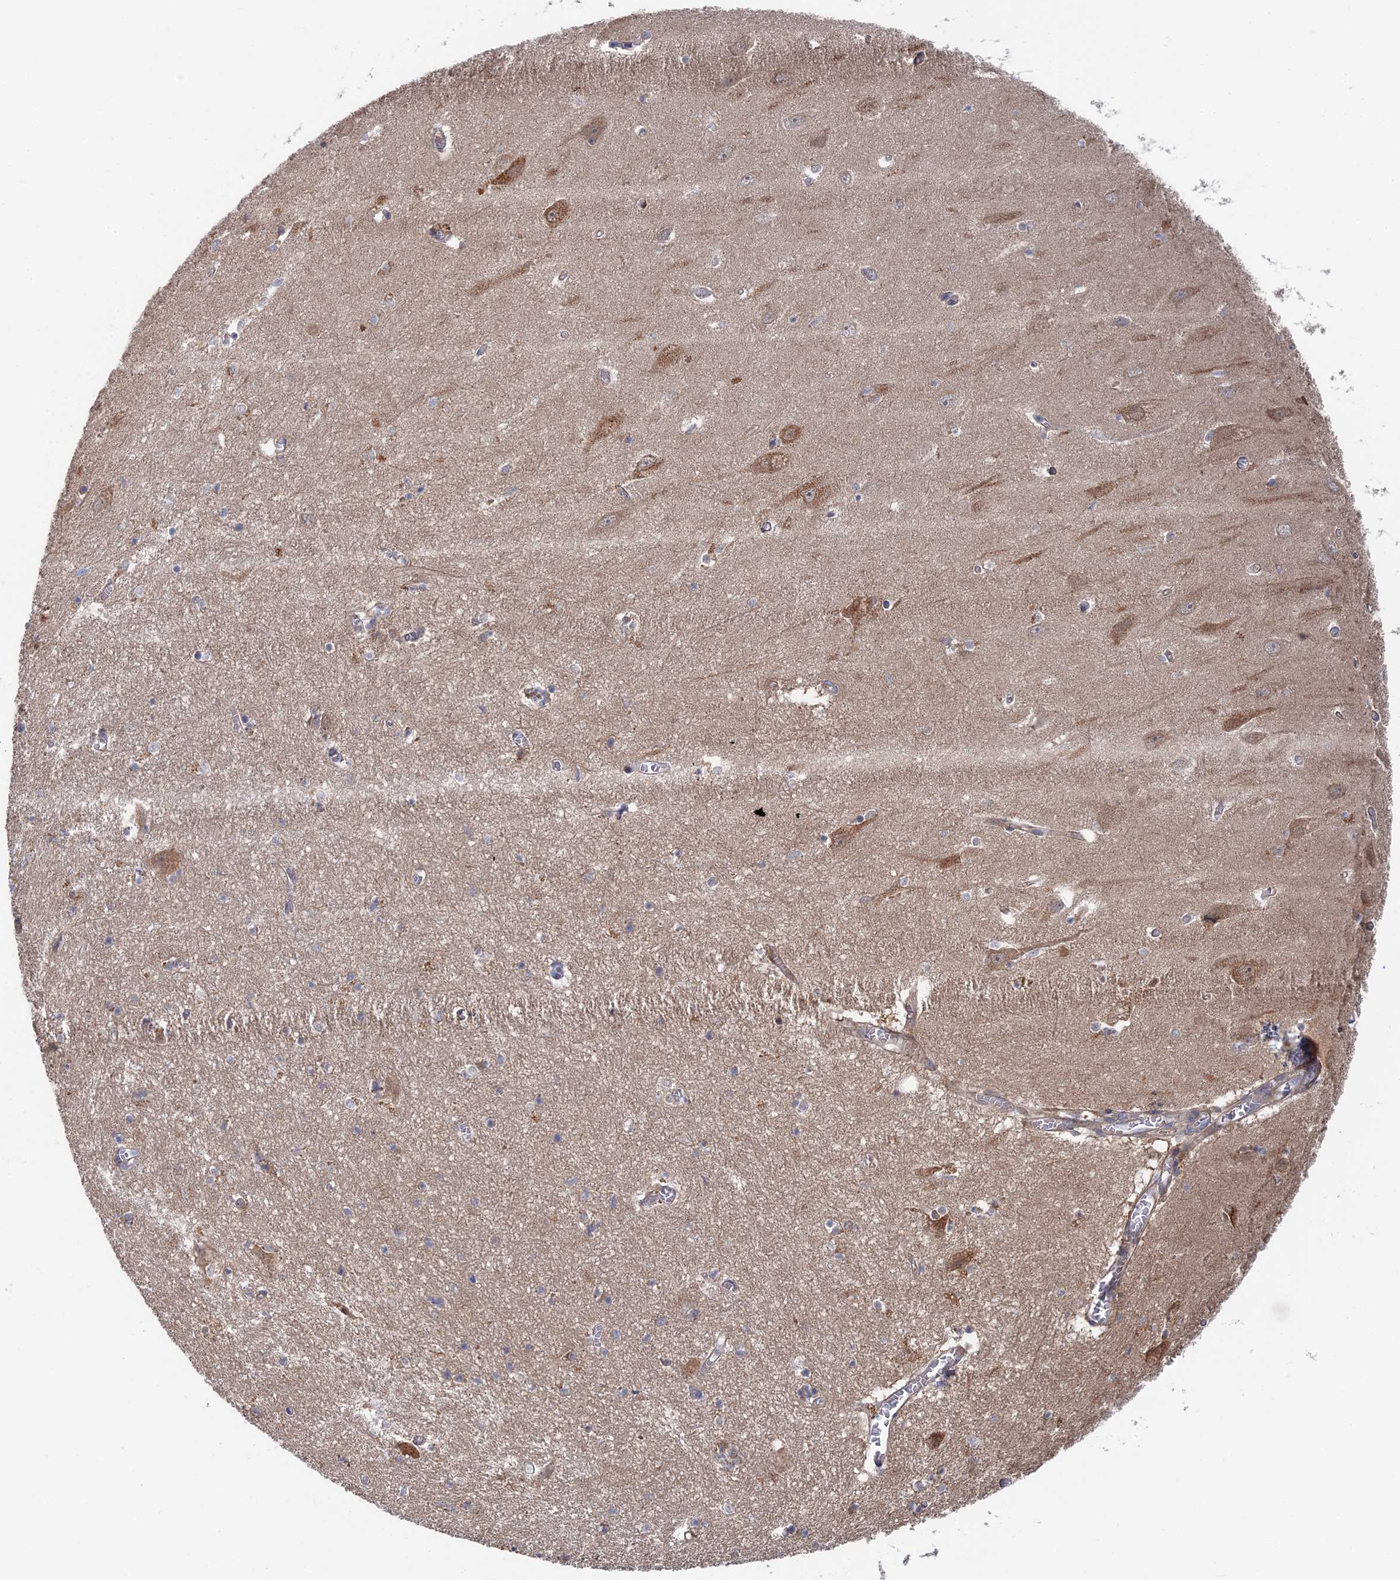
{"staining": {"intensity": "weak", "quantity": "<25%", "location": "cytoplasmic/membranous"}, "tissue": "hippocampus", "cell_type": "Glial cells", "image_type": "normal", "snomed": [{"axis": "morphology", "description": "Normal tissue, NOS"}, {"axis": "topography", "description": "Hippocampus"}], "caption": "The image displays no significant positivity in glial cells of hippocampus. (DAB (3,3'-diaminobenzidine) IHC visualized using brightfield microscopy, high magnification).", "gene": "IRGQ", "patient": {"sex": "female", "age": 64}}